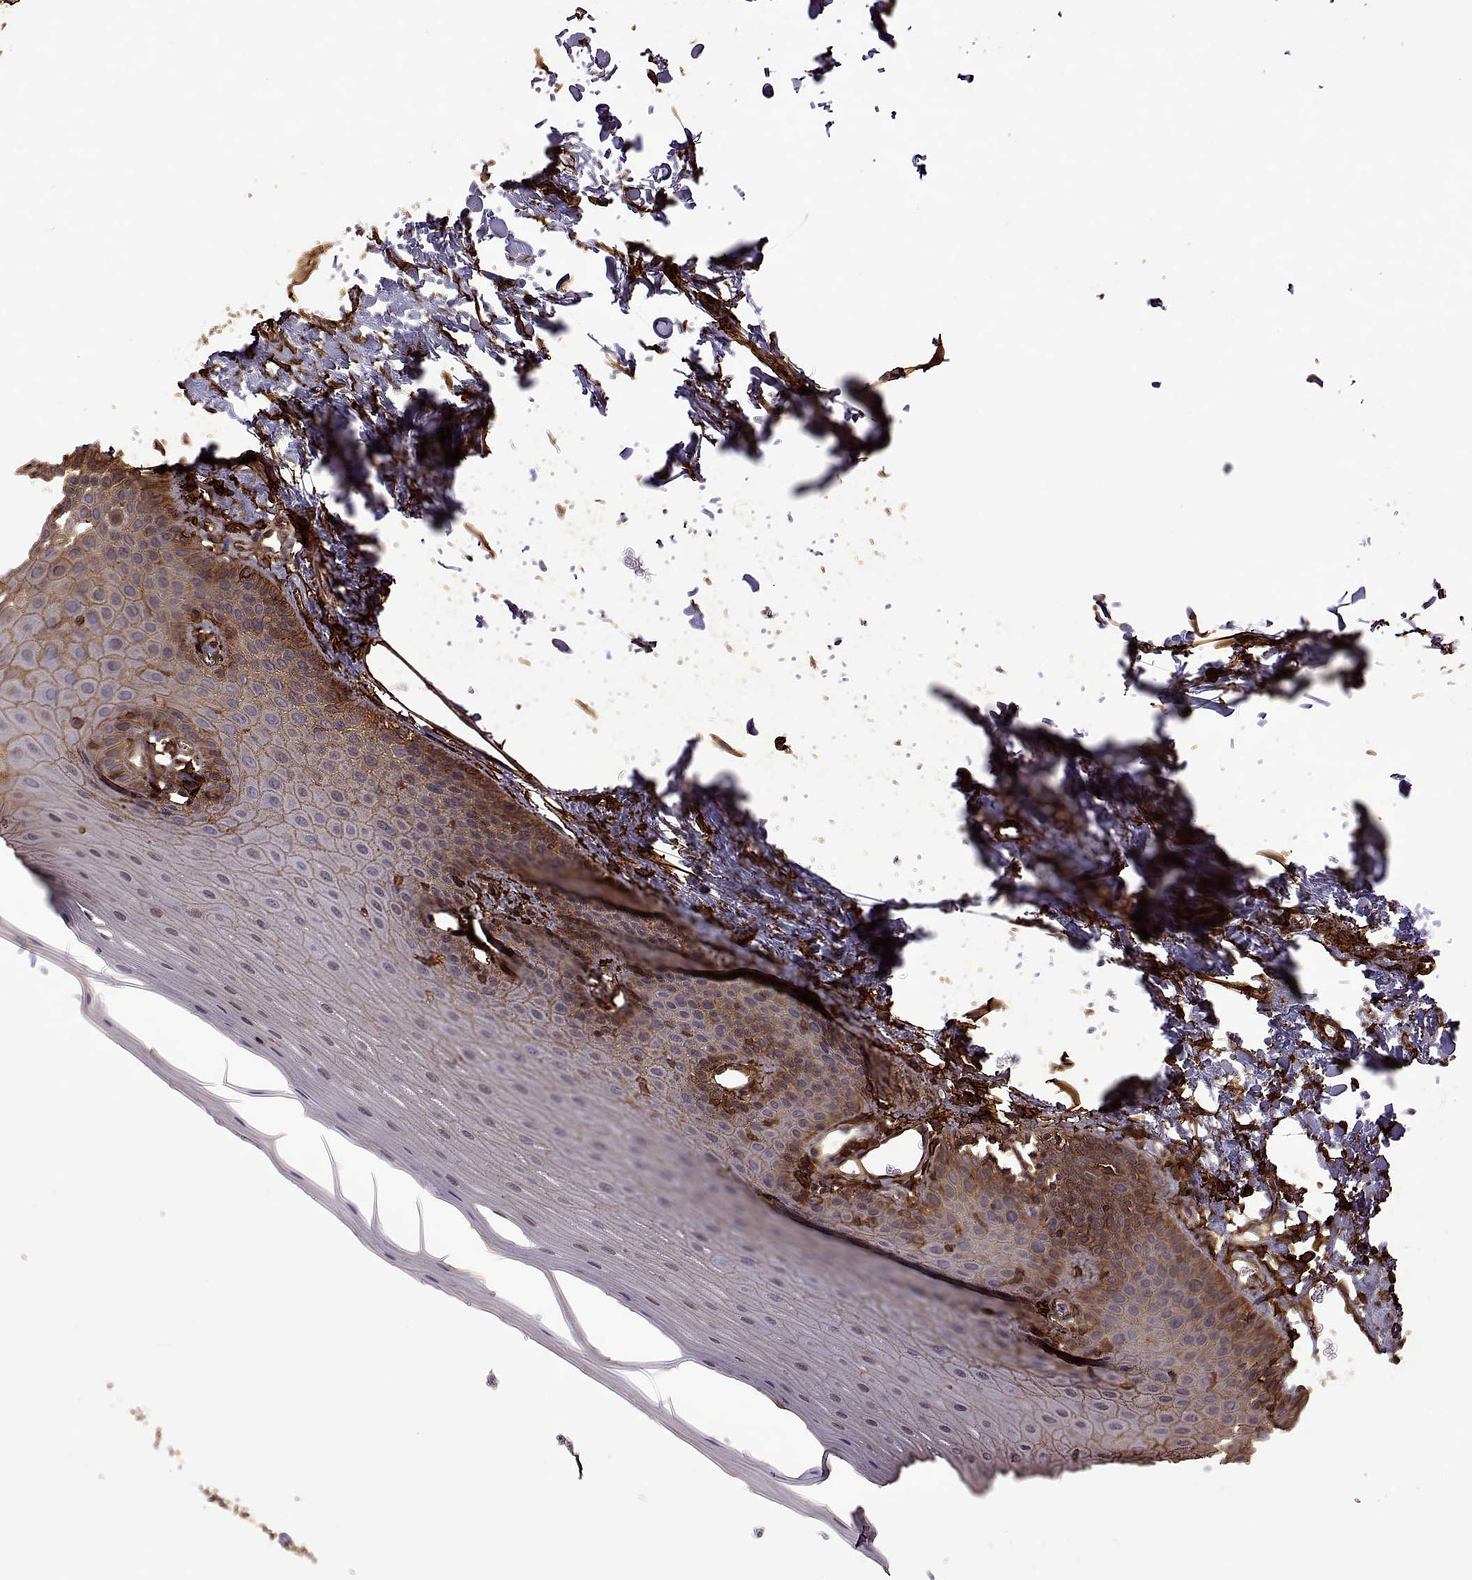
{"staining": {"intensity": "moderate", "quantity": "25%-75%", "location": "cytoplasmic/membranous"}, "tissue": "oral mucosa", "cell_type": "Squamous epithelial cells", "image_type": "normal", "snomed": [{"axis": "morphology", "description": "Normal tissue, NOS"}, {"axis": "topography", "description": "Oral tissue"}], "caption": "Protein staining shows moderate cytoplasmic/membranous staining in approximately 25%-75% of squamous epithelial cells in normal oral mucosa.", "gene": "S100A10", "patient": {"sex": "male", "age": 81}}